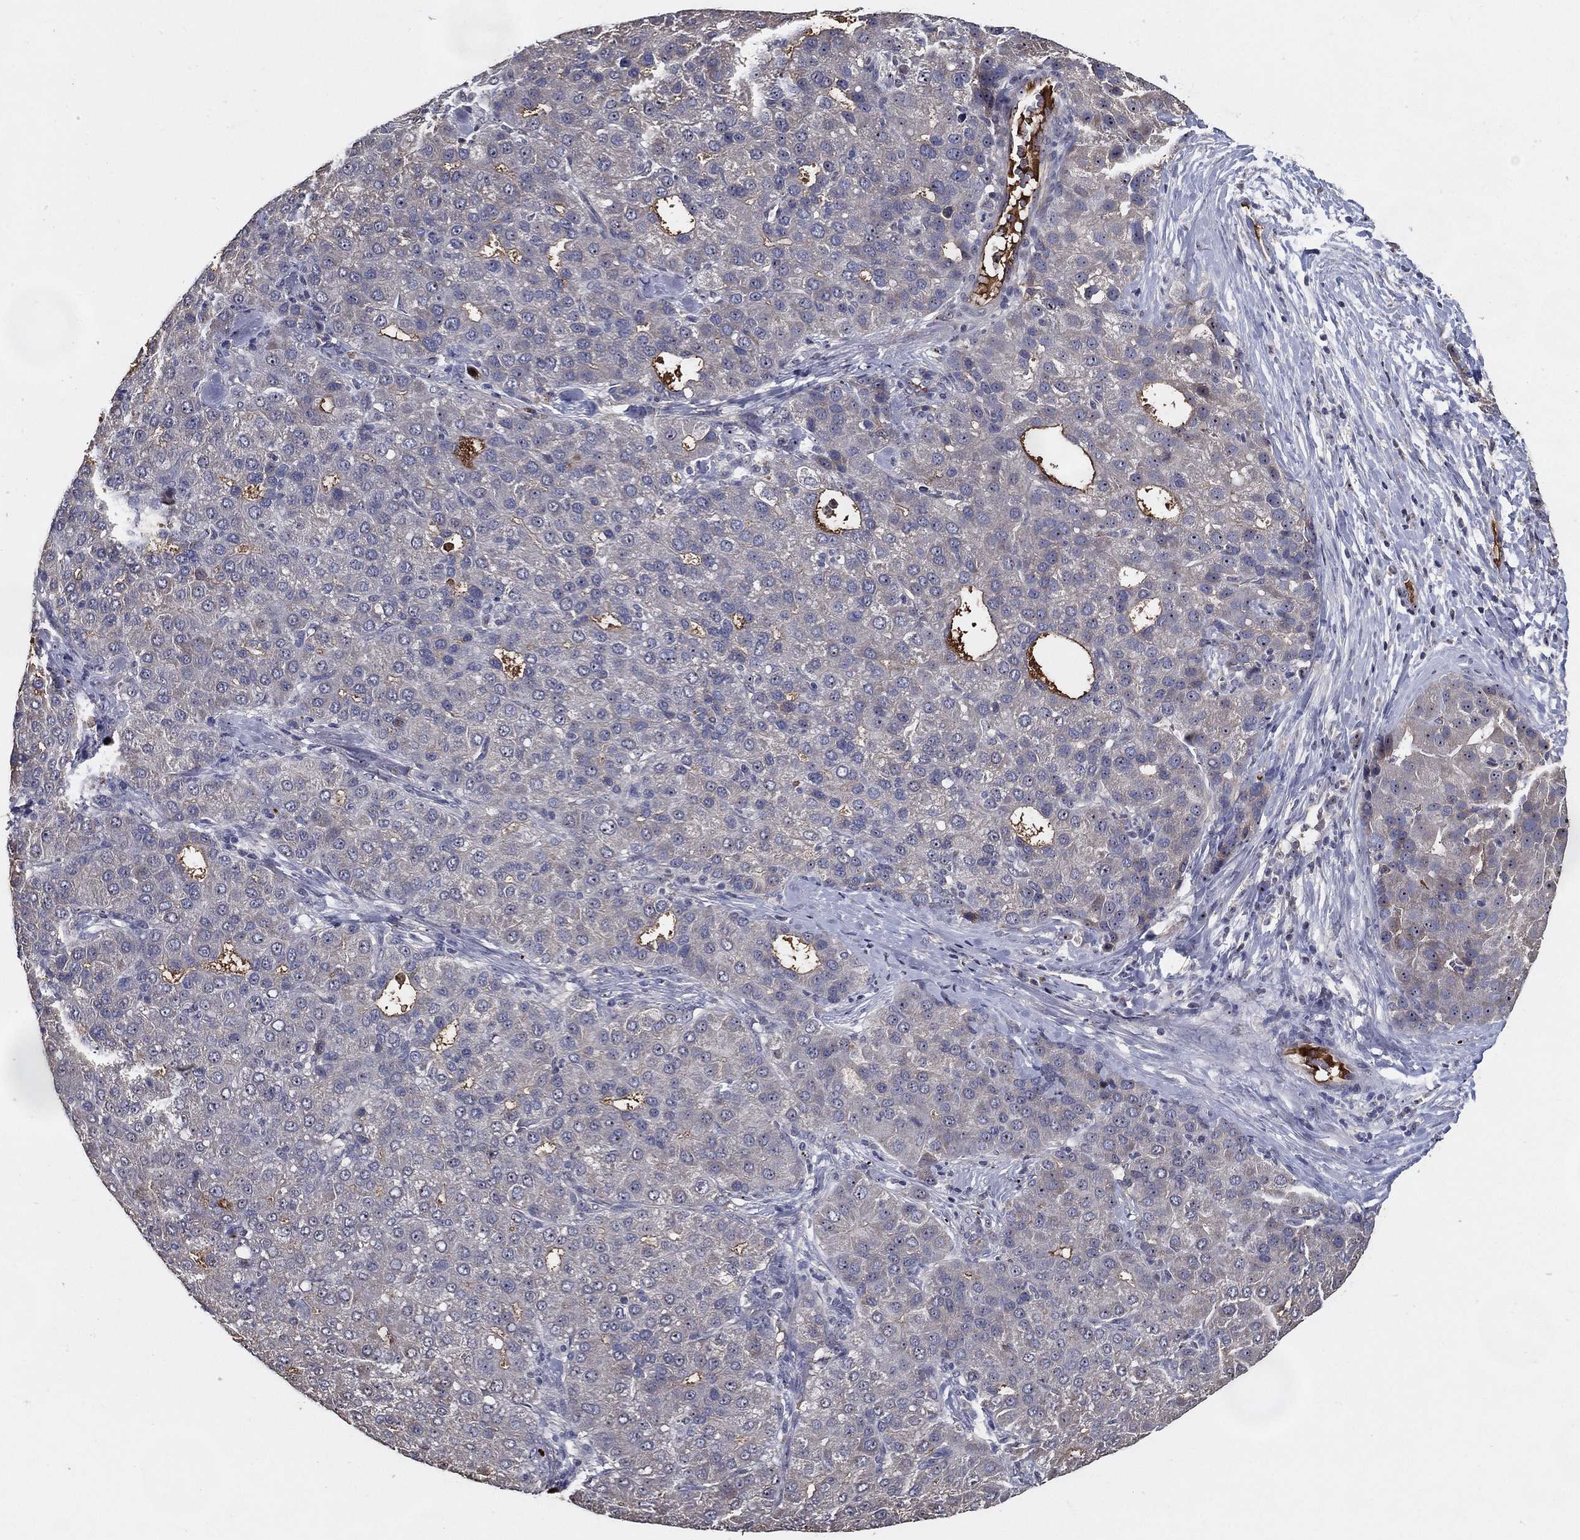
{"staining": {"intensity": "weak", "quantity": "<25%", "location": "cytoplasmic/membranous"}, "tissue": "liver cancer", "cell_type": "Tumor cells", "image_type": "cancer", "snomed": [{"axis": "morphology", "description": "Carcinoma, Hepatocellular, NOS"}, {"axis": "topography", "description": "Liver"}], "caption": "Immunohistochemistry micrograph of human hepatocellular carcinoma (liver) stained for a protein (brown), which shows no positivity in tumor cells. (Stains: DAB (3,3'-diaminobenzidine) IHC with hematoxylin counter stain, Microscopy: brightfield microscopy at high magnification).", "gene": "EFNA1", "patient": {"sex": "male", "age": 65}}